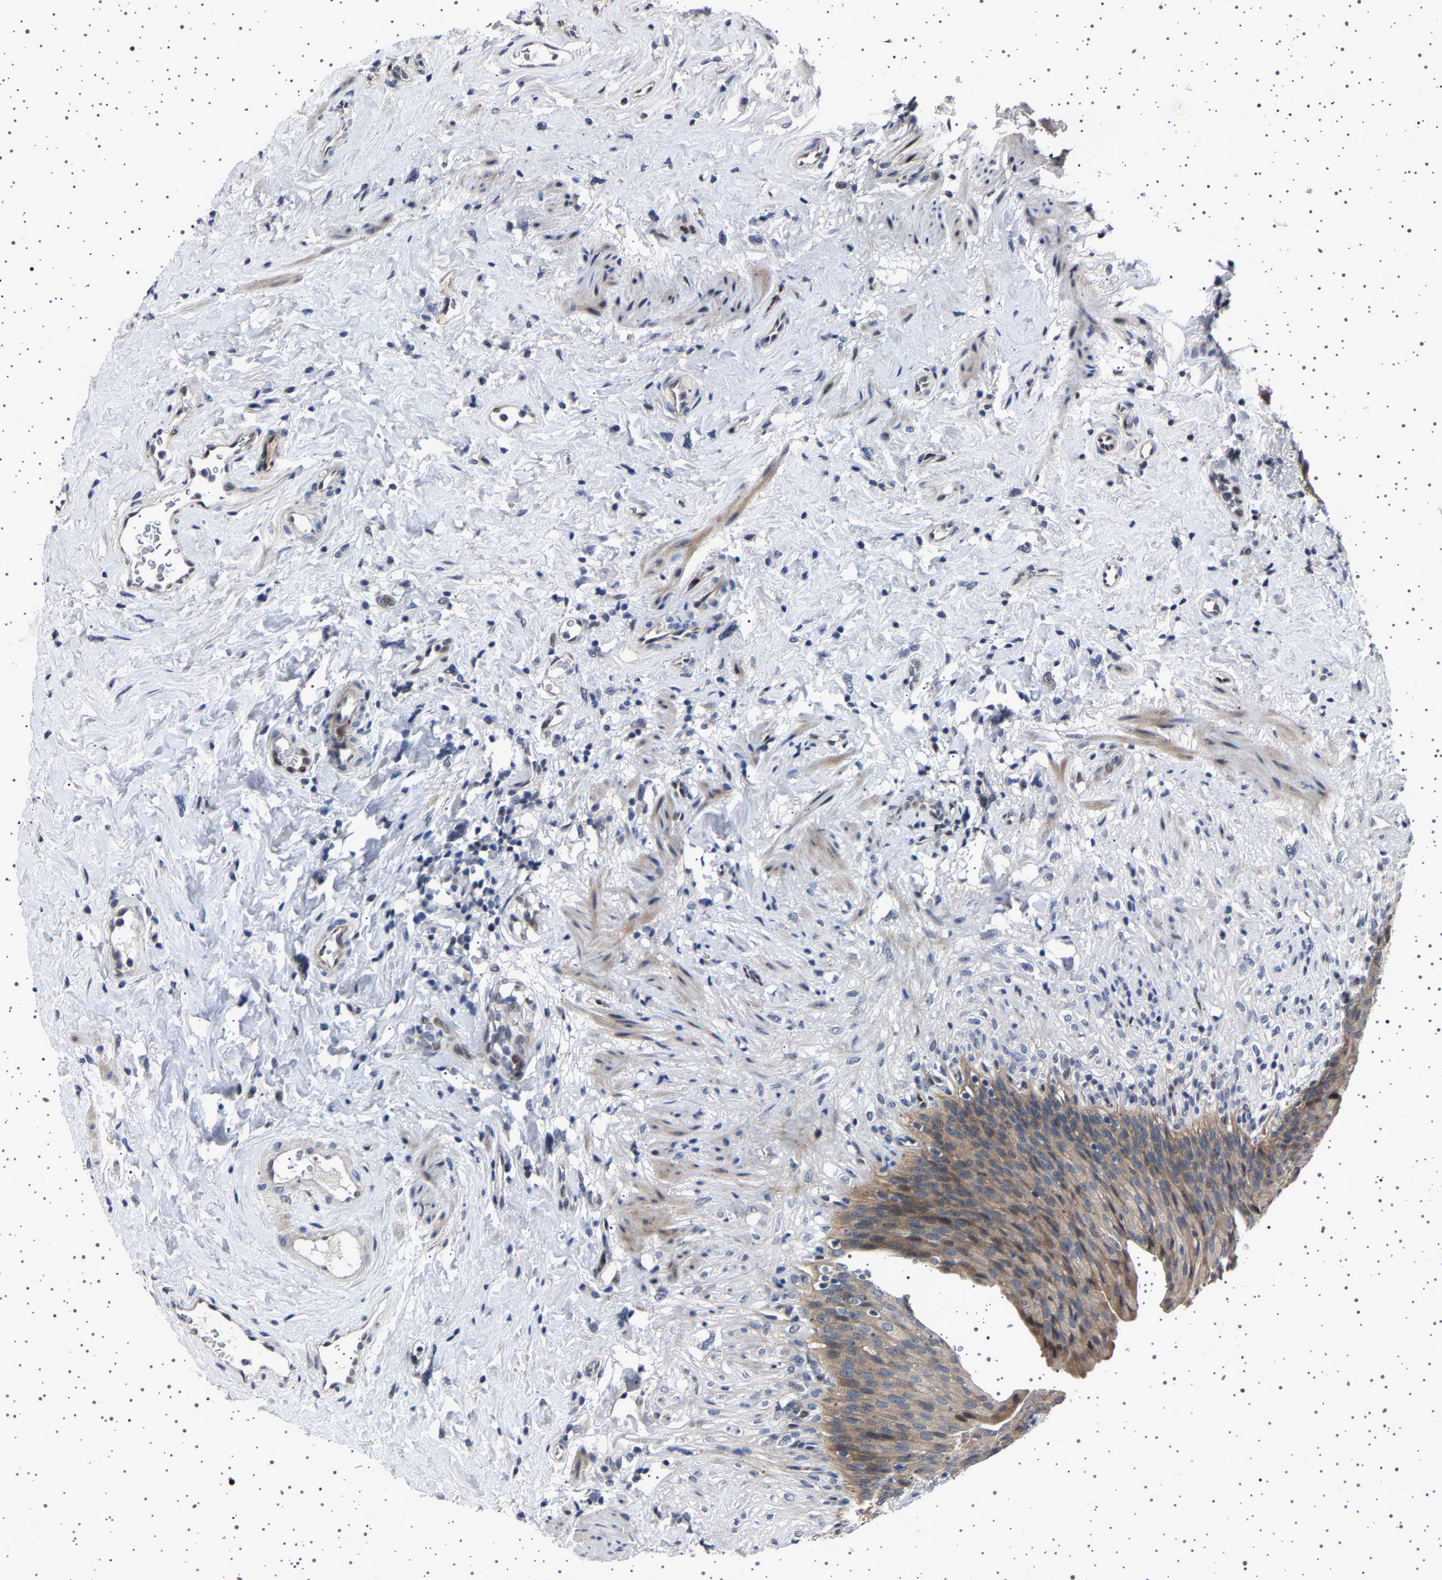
{"staining": {"intensity": "moderate", "quantity": ">75%", "location": "cytoplasmic/membranous"}, "tissue": "urinary bladder", "cell_type": "Urothelial cells", "image_type": "normal", "snomed": [{"axis": "morphology", "description": "Normal tissue, NOS"}, {"axis": "topography", "description": "Urinary bladder"}], "caption": "A medium amount of moderate cytoplasmic/membranous expression is seen in approximately >75% of urothelial cells in benign urinary bladder.", "gene": "PAK5", "patient": {"sex": "female", "age": 79}}